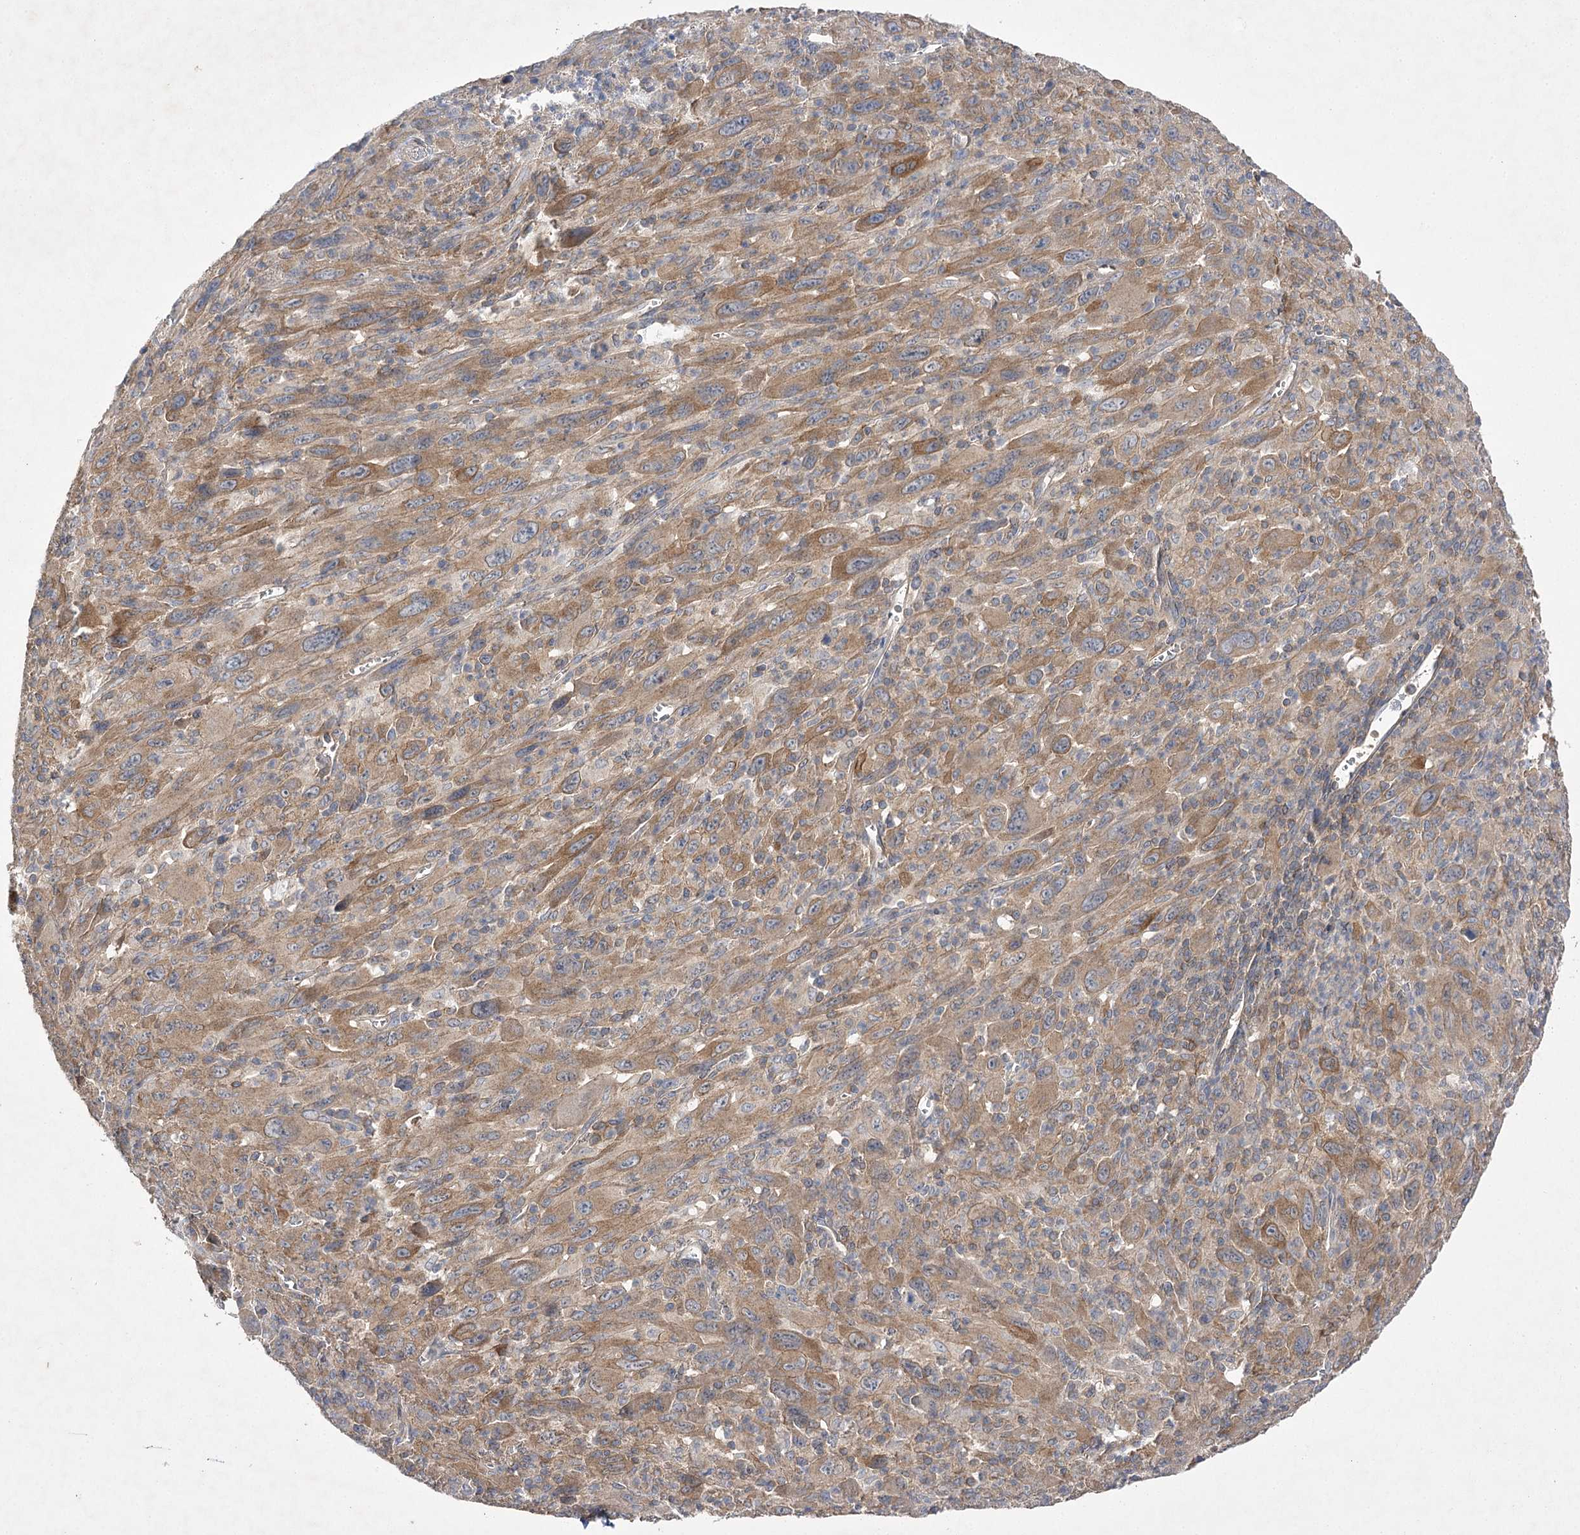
{"staining": {"intensity": "moderate", "quantity": "25%-75%", "location": "cytoplasmic/membranous"}, "tissue": "melanoma", "cell_type": "Tumor cells", "image_type": "cancer", "snomed": [{"axis": "morphology", "description": "Malignant melanoma, Metastatic site"}, {"axis": "topography", "description": "Skin"}], "caption": "DAB immunohistochemical staining of human melanoma reveals moderate cytoplasmic/membranous protein staining in about 25%-75% of tumor cells.", "gene": "BCR", "patient": {"sex": "female", "age": 56}}